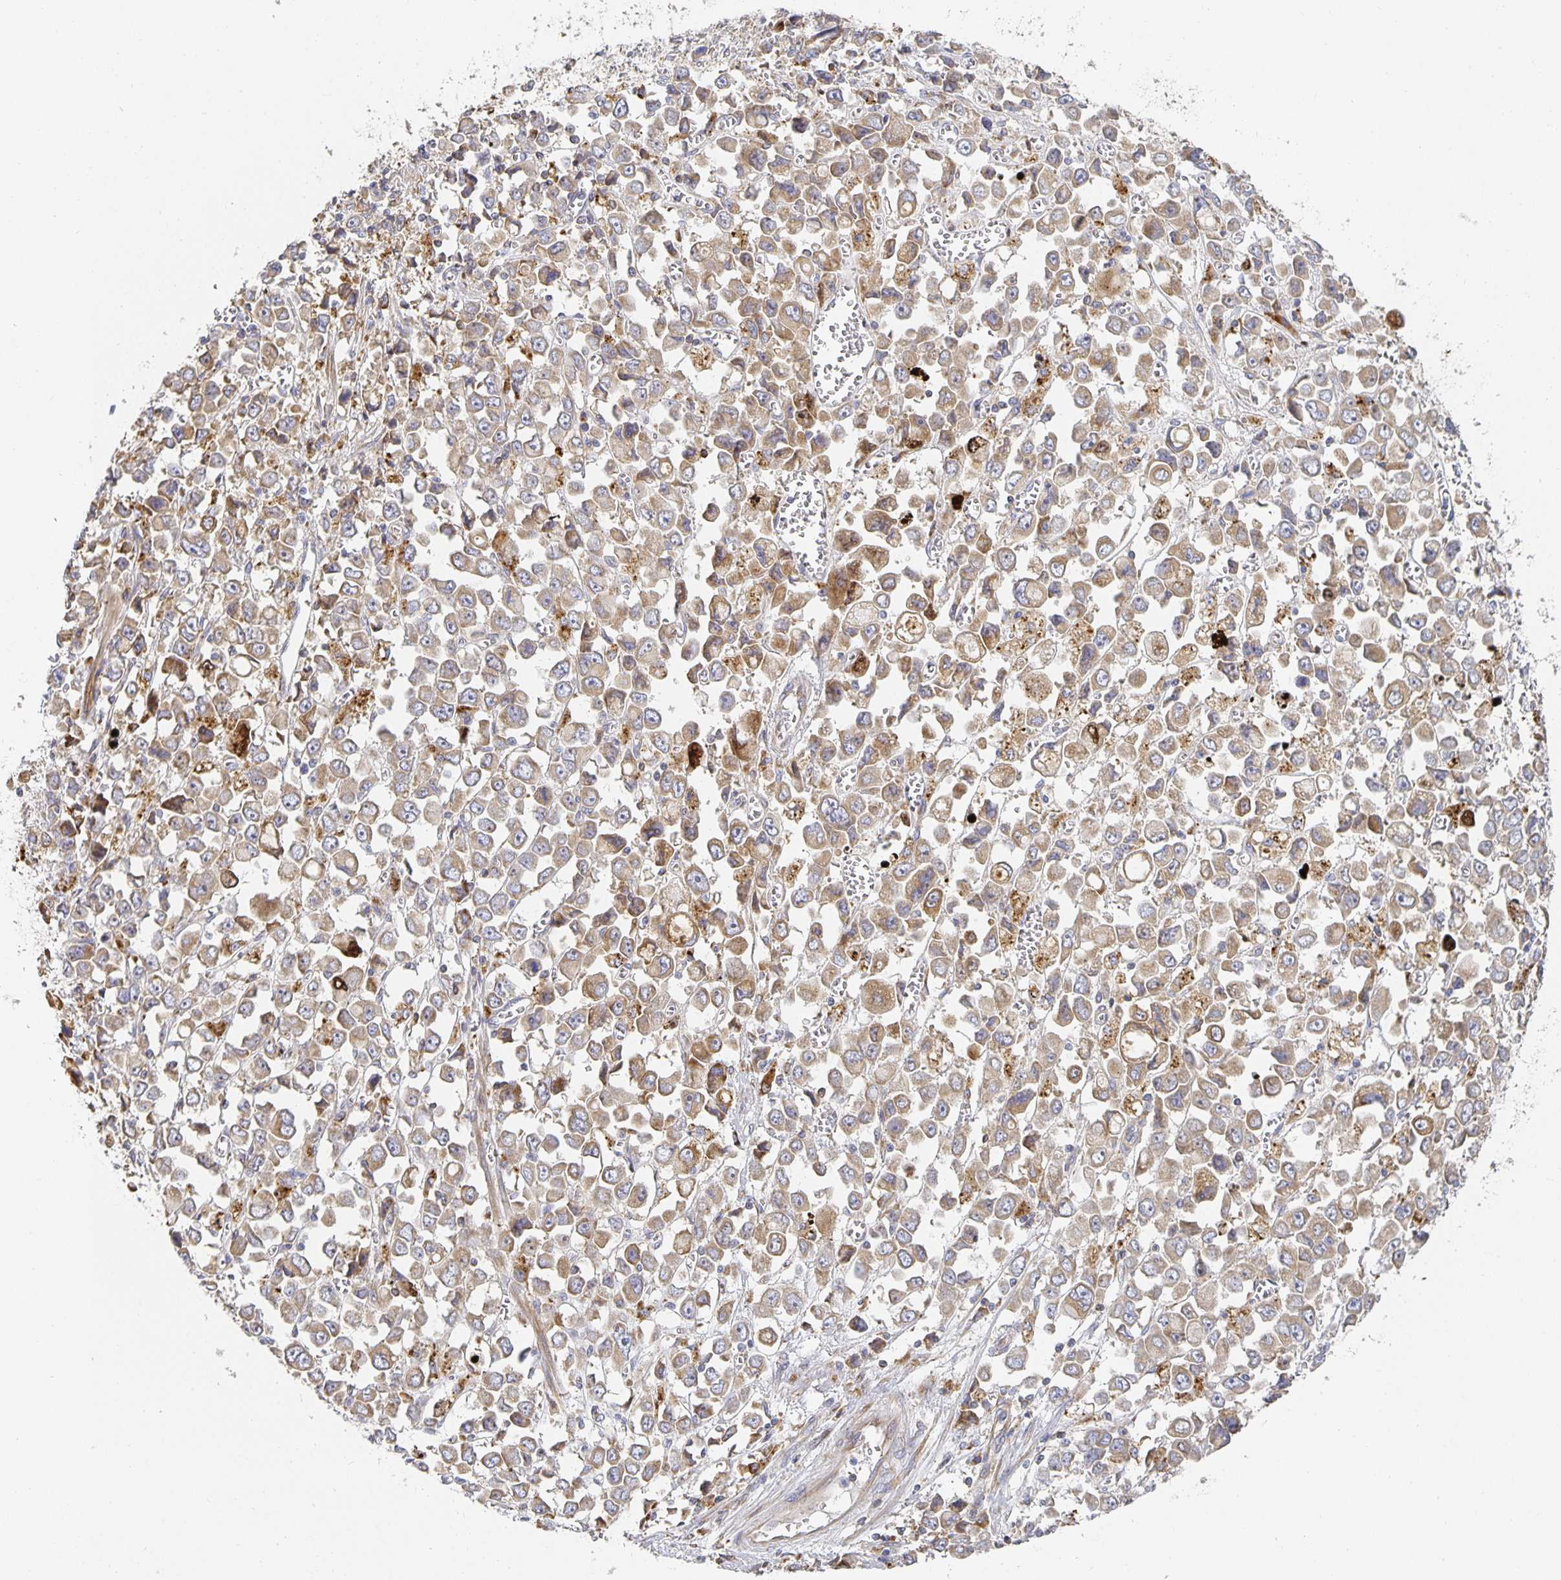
{"staining": {"intensity": "weak", "quantity": ">75%", "location": "cytoplasmic/membranous"}, "tissue": "stomach cancer", "cell_type": "Tumor cells", "image_type": "cancer", "snomed": [{"axis": "morphology", "description": "Adenocarcinoma, NOS"}, {"axis": "topography", "description": "Stomach, upper"}], "caption": "Adenocarcinoma (stomach) stained for a protein reveals weak cytoplasmic/membranous positivity in tumor cells.", "gene": "NOMO1", "patient": {"sex": "male", "age": 70}}